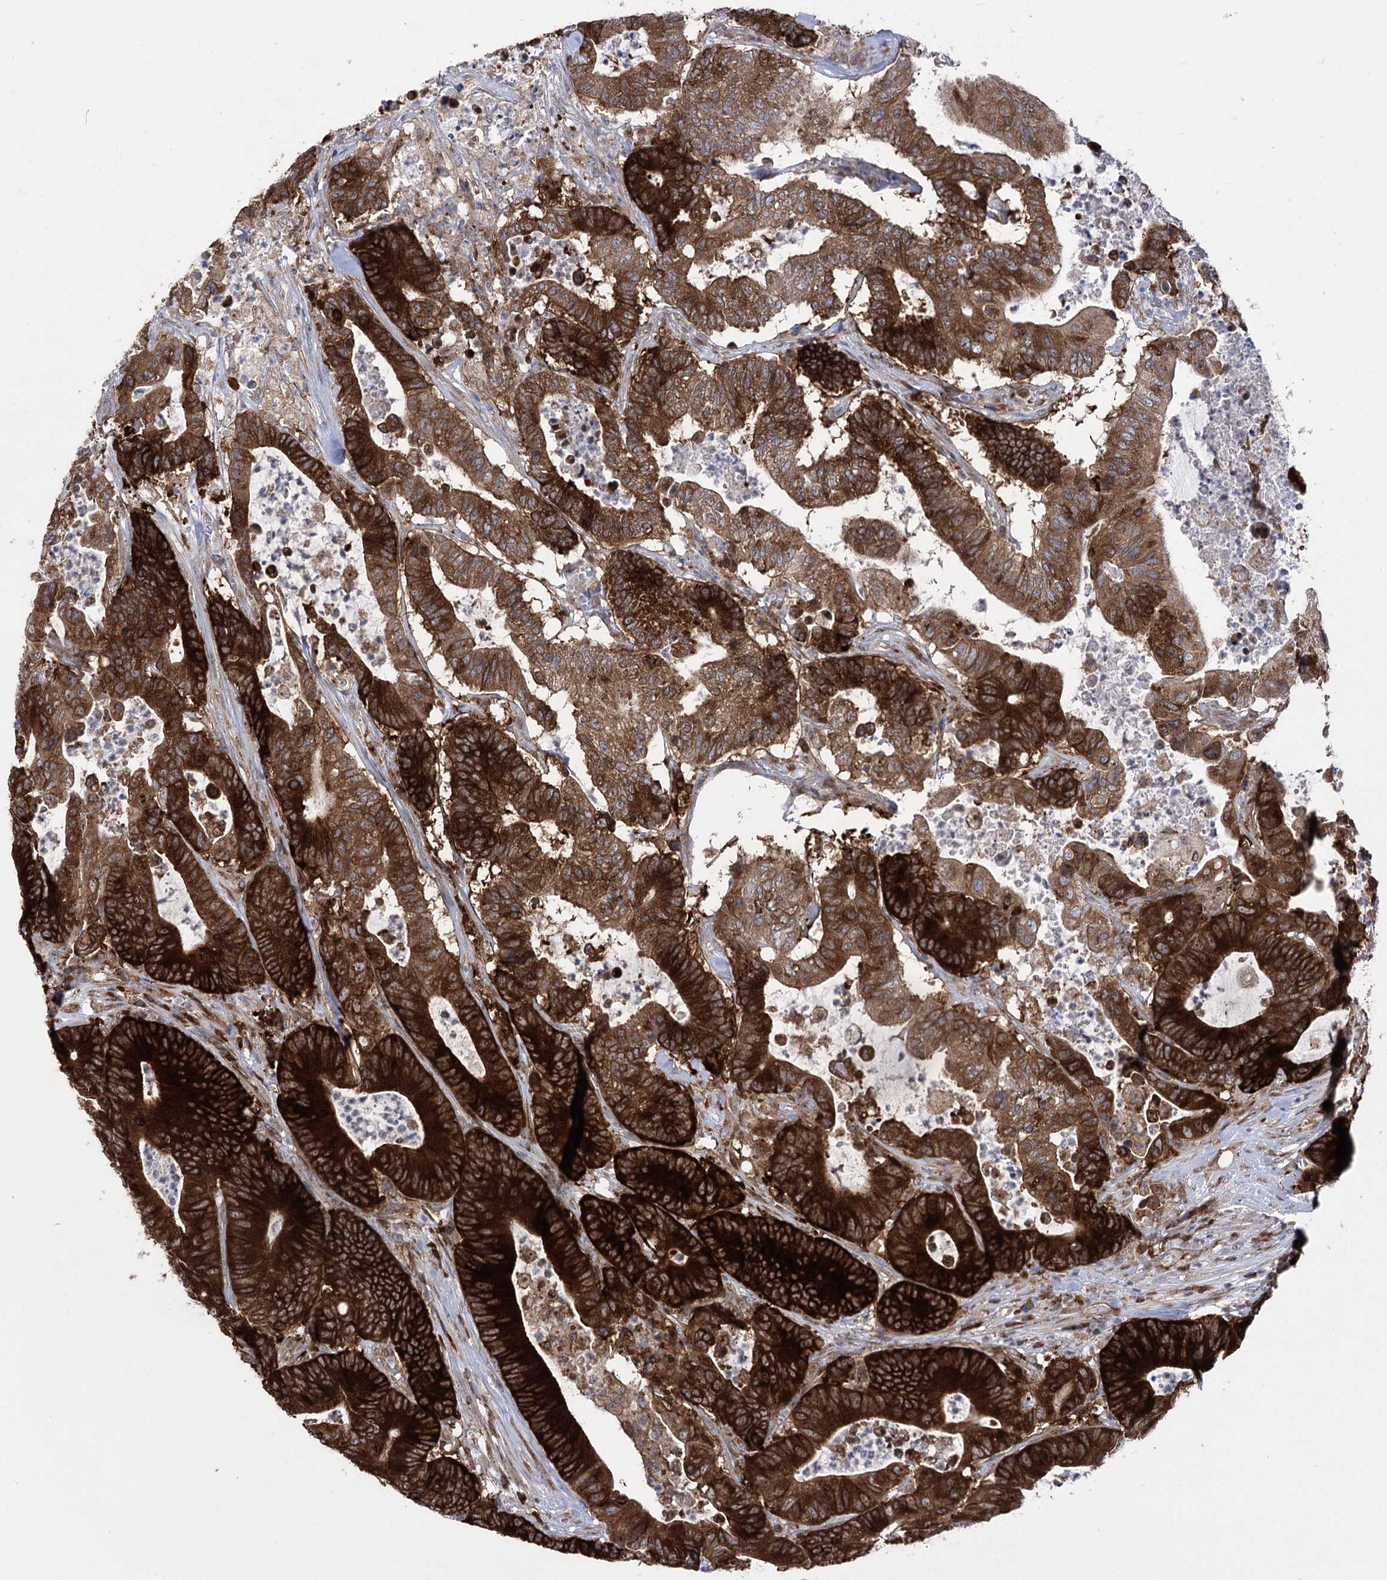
{"staining": {"intensity": "strong", "quantity": ">75%", "location": "cytoplasmic/membranous"}, "tissue": "colorectal cancer", "cell_type": "Tumor cells", "image_type": "cancer", "snomed": [{"axis": "morphology", "description": "Adenocarcinoma, NOS"}, {"axis": "topography", "description": "Colon"}], "caption": "Strong cytoplasmic/membranous protein staining is seen in approximately >75% of tumor cells in colorectal cancer.", "gene": "ZNF622", "patient": {"sex": "female", "age": 84}}